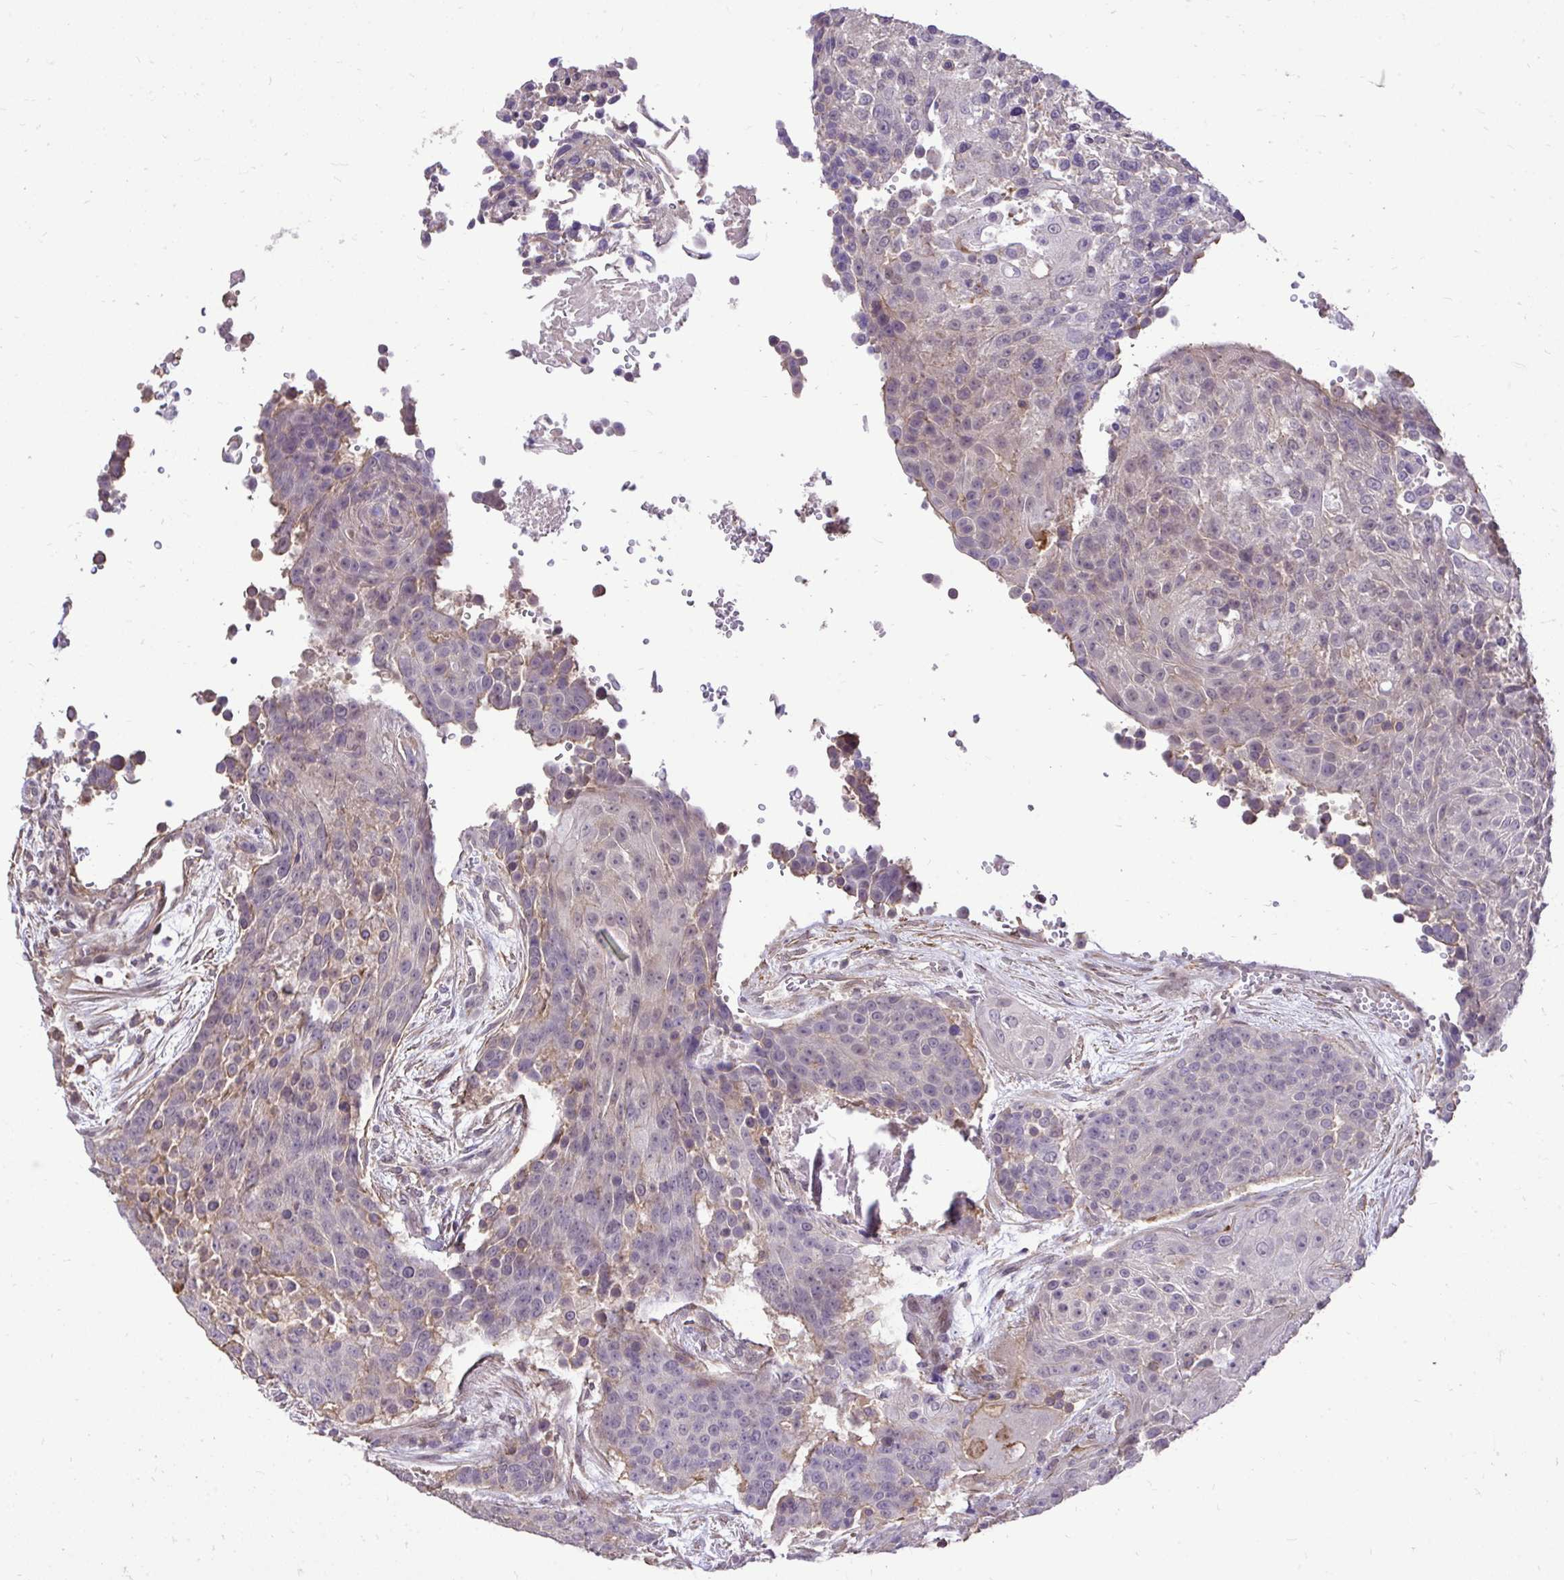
{"staining": {"intensity": "weak", "quantity": "<25%", "location": "cytoplasmic/membranous"}, "tissue": "urothelial cancer", "cell_type": "Tumor cells", "image_type": "cancer", "snomed": [{"axis": "morphology", "description": "Urothelial carcinoma, High grade"}, {"axis": "topography", "description": "Urinary bladder"}], "caption": "Protein analysis of urothelial cancer reveals no significant staining in tumor cells.", "gene": "IGFL2", "patient": {"sex": "female", "age": 63}}